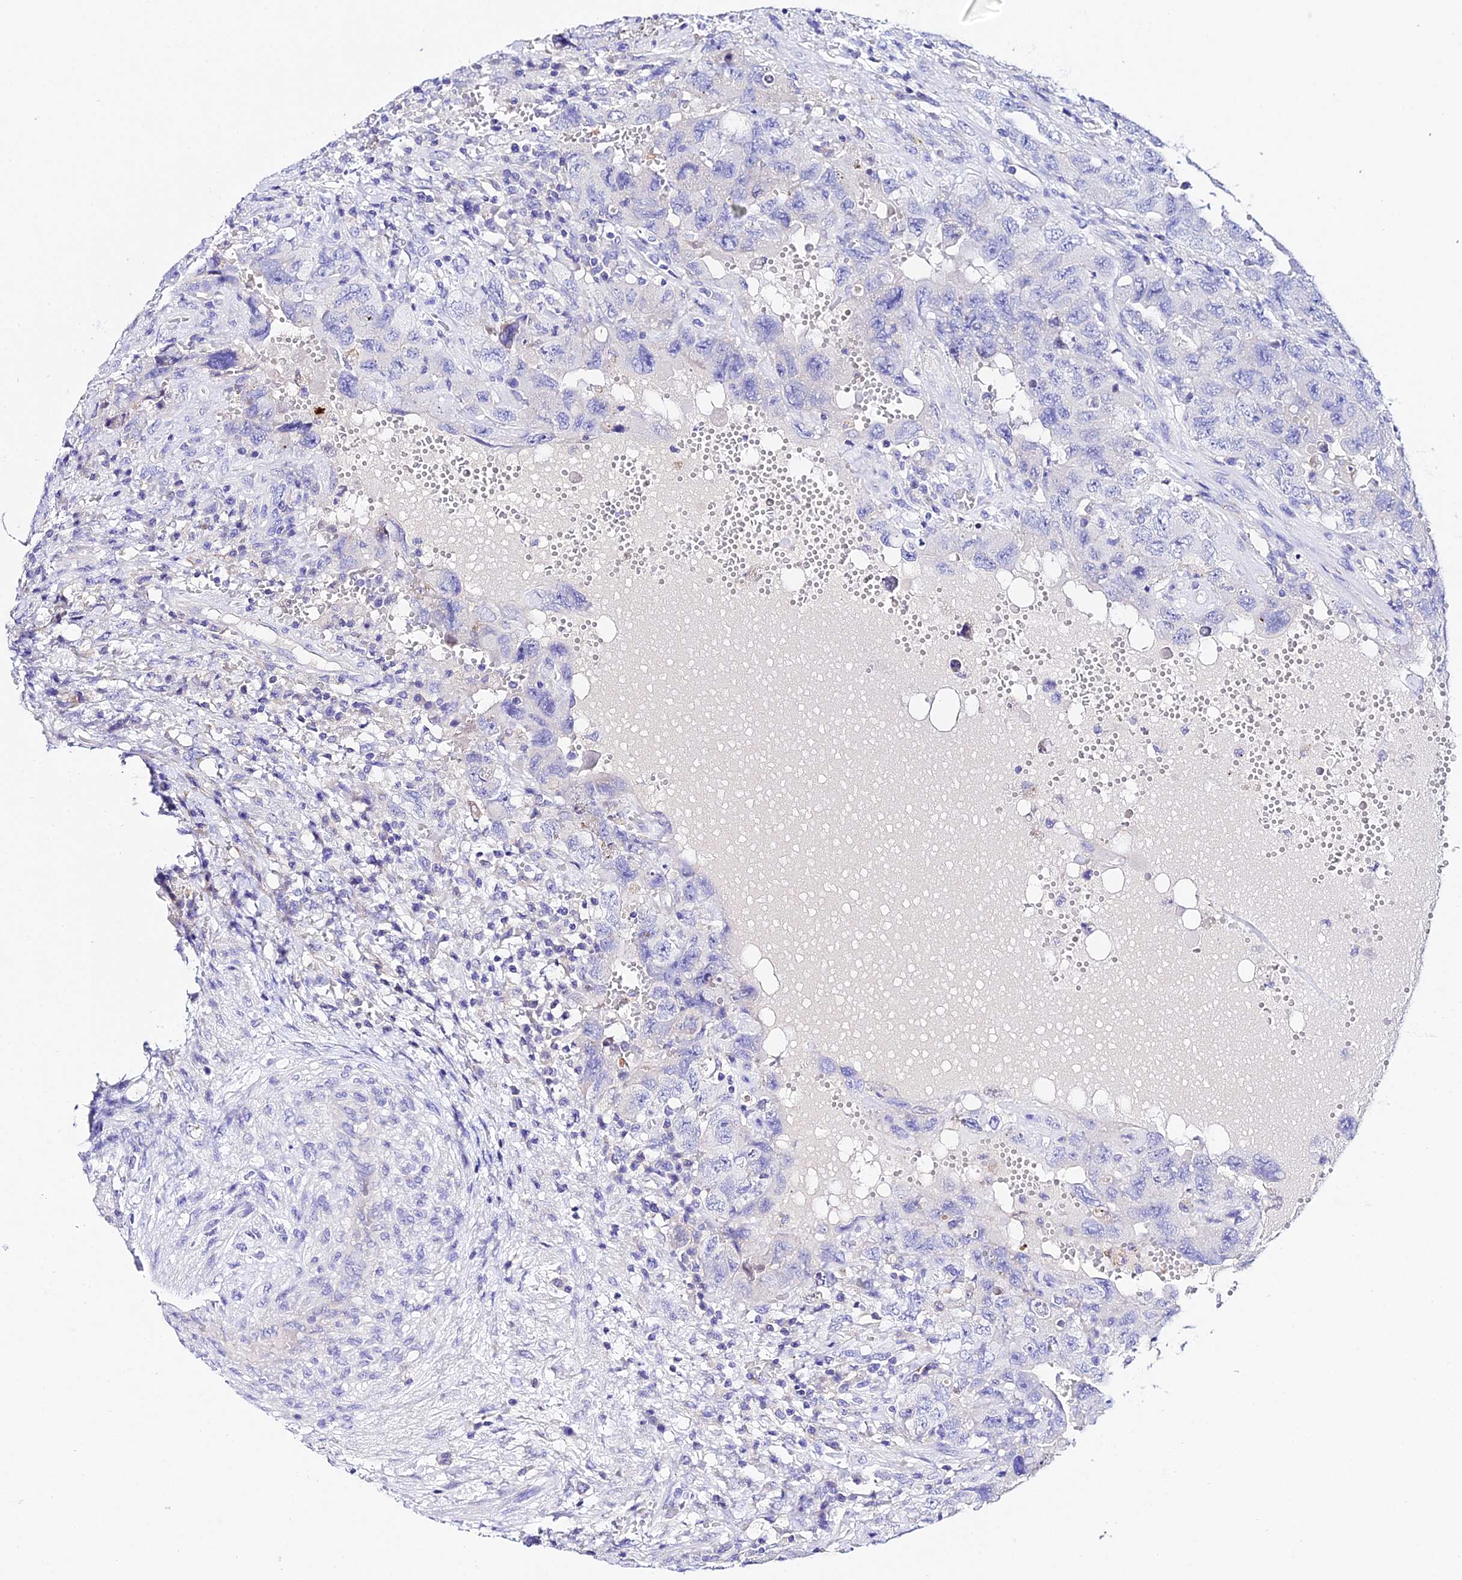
{"staining": {"intensity": "negative", "quantity": "none", "location": "none"}, "tissue": "testis cancer", "cell_type": "Tumor cells", "image_type": "cancer", "snomed": [{"axis": "morphology", "description": "Carcinoma, Embryonal, NOS"}, {"axis": "topography", "description": "Testis"}], "caption": "This is a micrograph of immunohistochemistry (IHC) staining of testis cancer (embryonal carcinoma), which shows no expression in tumor cells.", "gene": "TMEM117", "patient": {"sex": "male", "age": 26}}